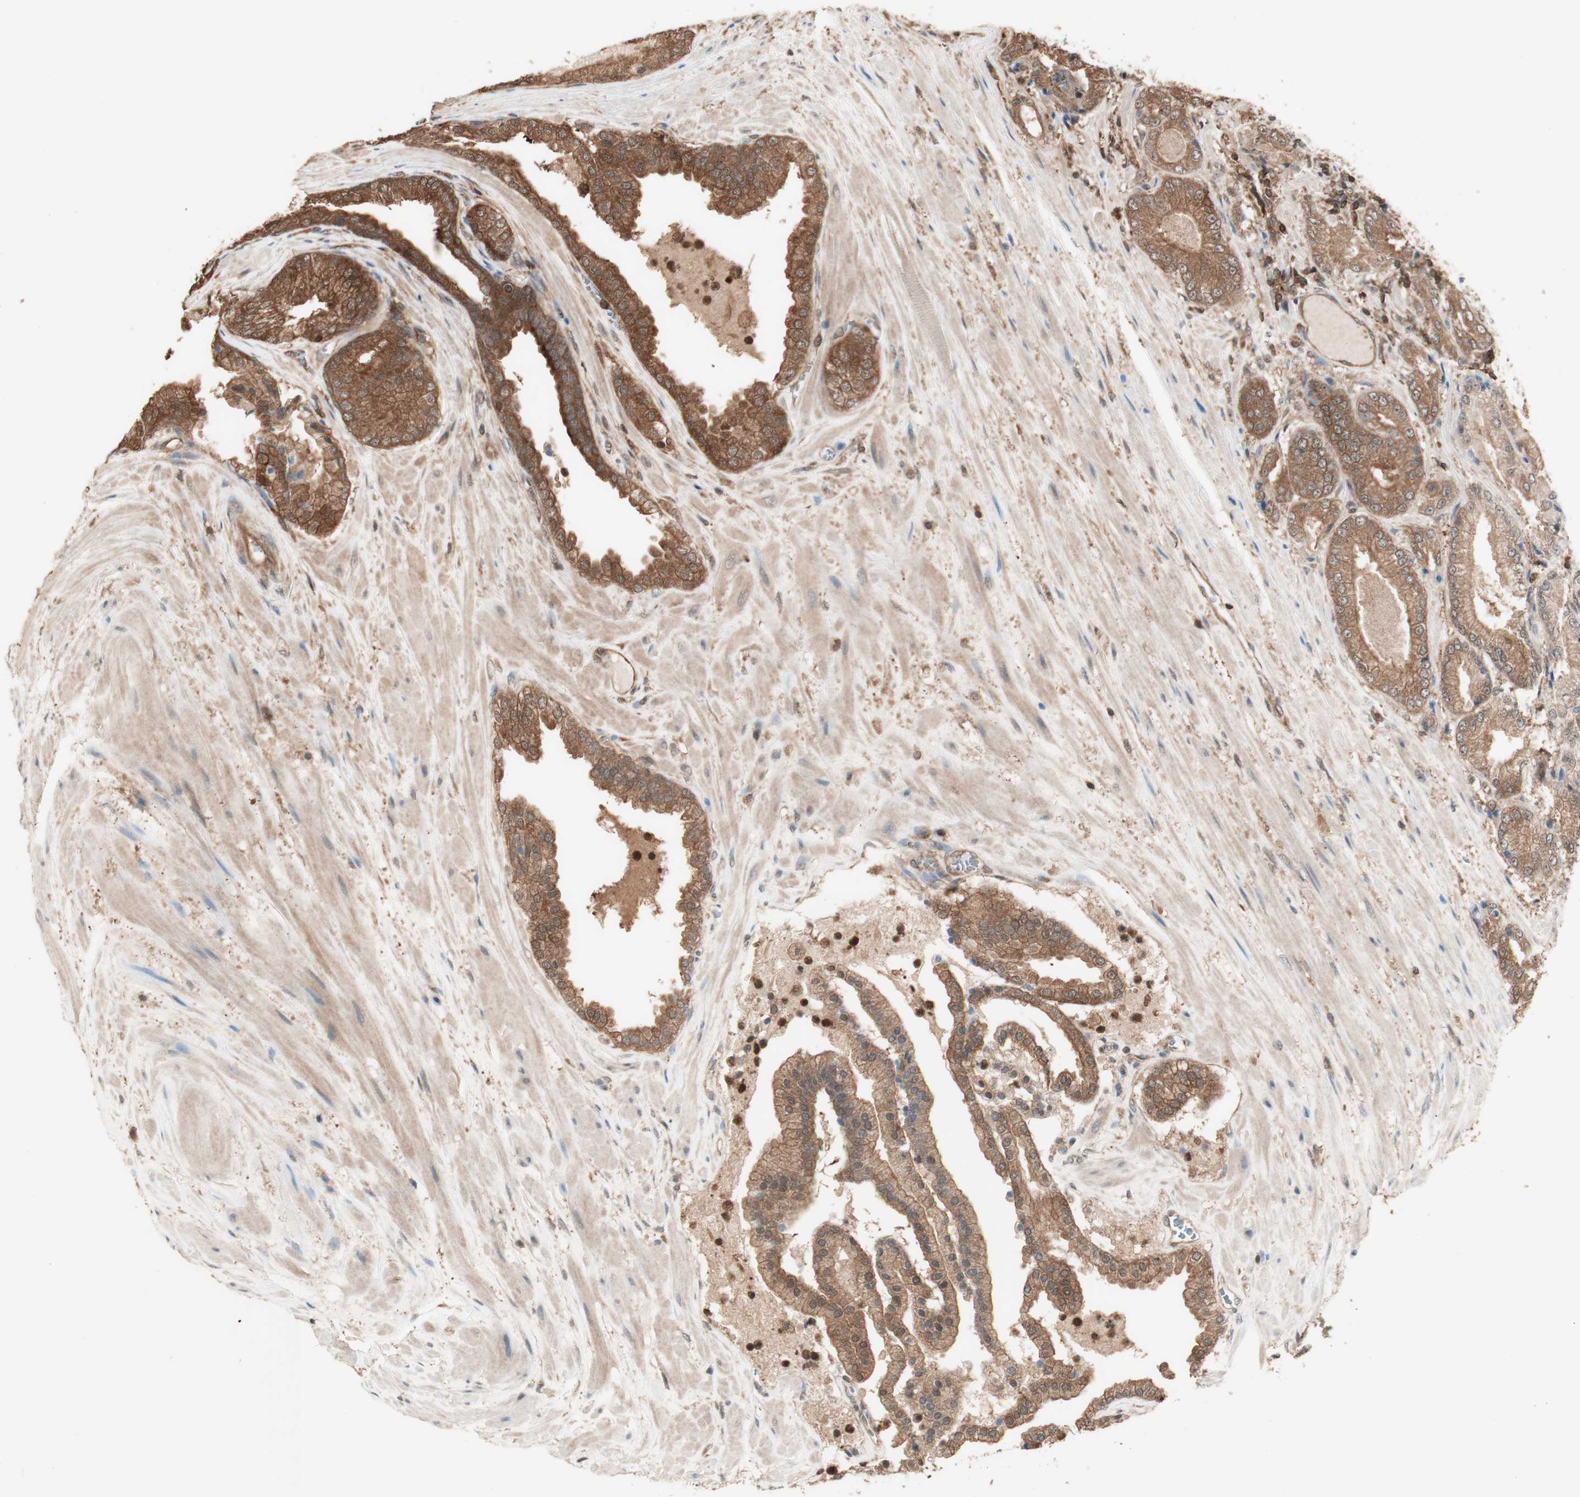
{"staining": {"intensity": "moderate", "quantity": ">75%", "location": "cytoplasmic/membranous"}, "tissue": "prostate cancer", "cell_type": "Tumor cells", "image_type": "cancer", "snomed": [{"axis": "morphology", "description": "Adenocarcinoma, High grade"}, {"axis": "topography", "description": "Prostate"}], "caption": "DAB immunohistochemical staining of human prostate adenocarcinoma (high-grade) shows moderate cytoplasmic/membranous protein positivity in approximately >75% of tumor cells.", "gene": "YWHAB", "patient": {"sex": "male", "age": 59}}